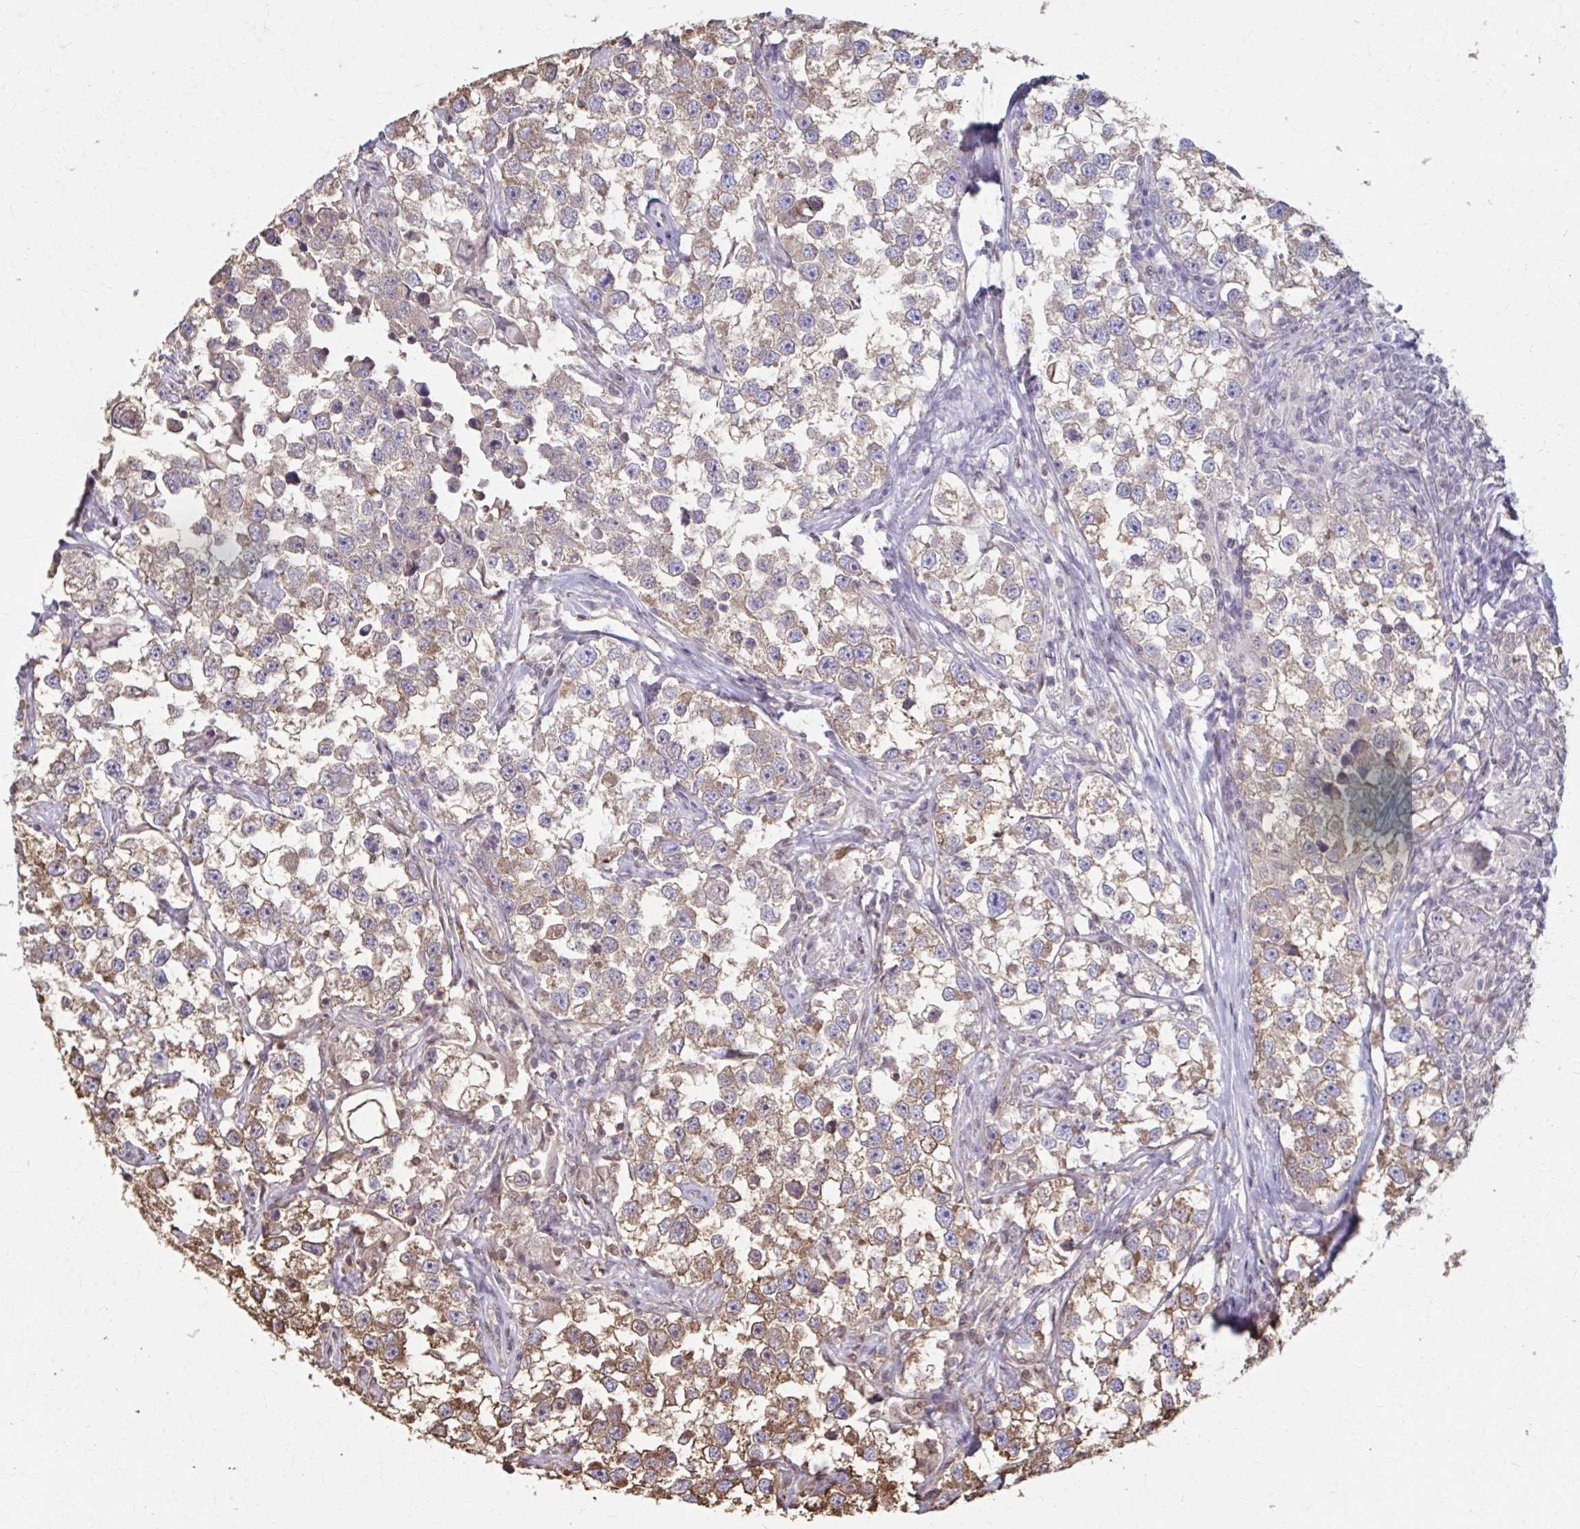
{"staining": {"intensity": "weak", "quantity": "25%-75%", "location": "cytoplasmic/membranous"}, "tissue": "testis cancer", "cell_type": "Tumor cells", "image_type": "cancer", "snomed": [{"axis": "morphology", "description": "Seminoma, NOS"}, {"axis": "topography", "description": "Testis"}], "caption": "Seminoma (testis) stained with DAB immunohistochemistry (IHC) displays low levels of weak cytoplasmic/membranous staining in approximately 25%-75% of tumor cells.", "gene": "ING4", "patient": {"sex": "male", "age": 46}}